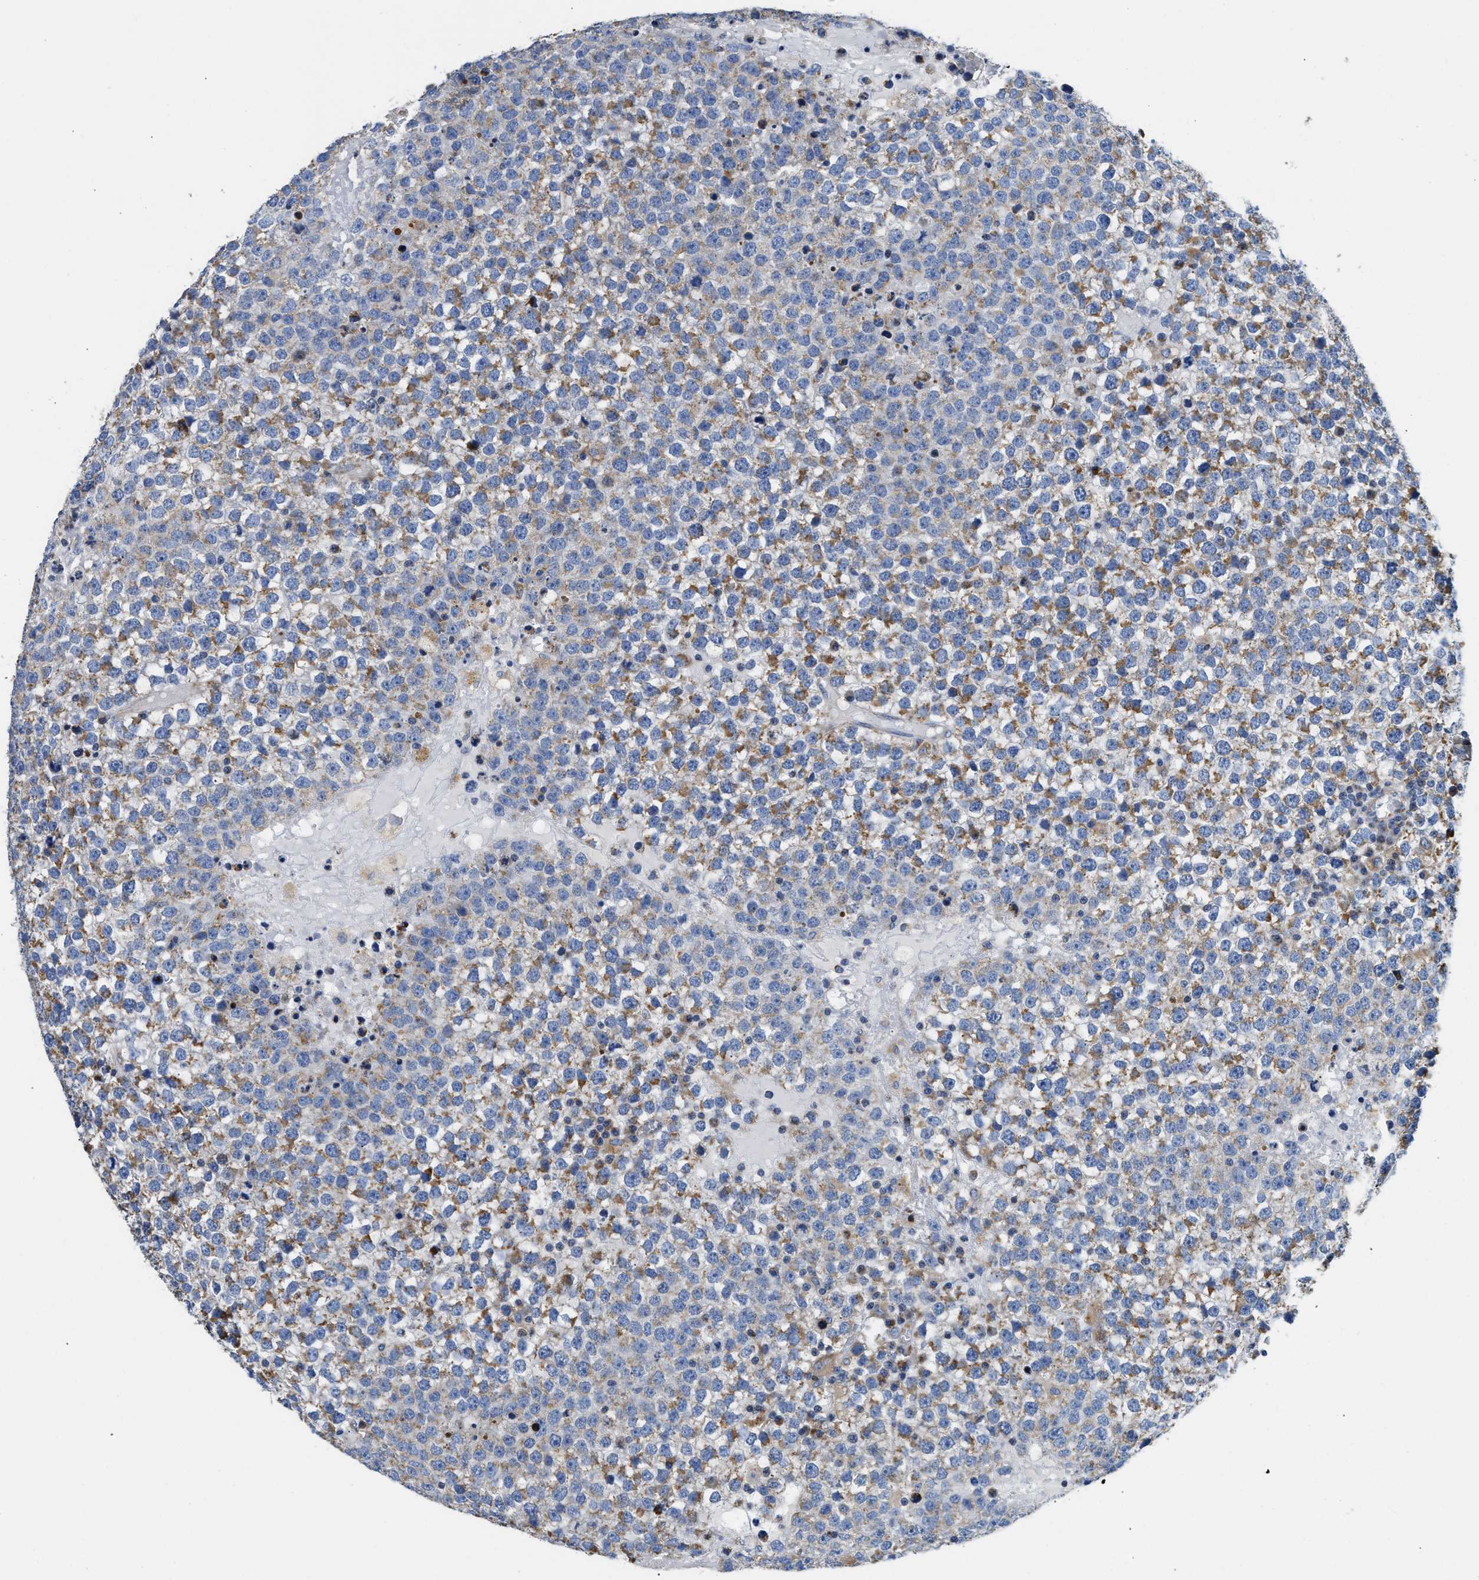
{"staining": {"intensity": "moderate", "quantity": ">75%", "location": "cytoplasmic/membranous"}, "tissue": "testis cancer", "cell_type": "Tumor cells", "image_type": "cancer", "snomed": [{"axis": "morphology", "description": "Seminoma, NOS"}, {"axis": "topography", "description": "Testis"}], "caption": "Immunohistochemical staining of testis cancer (seminoma) exhibits moderate cytoplasmic/membranous protein expression in about >75% of tumor cells. Using DAB (brown) and hematoxylin (blue) stains, captured at high magnification using brightfield microscopy.", "gene": "SLC25A13", "patient": {"sex": "male", "age": 65}}